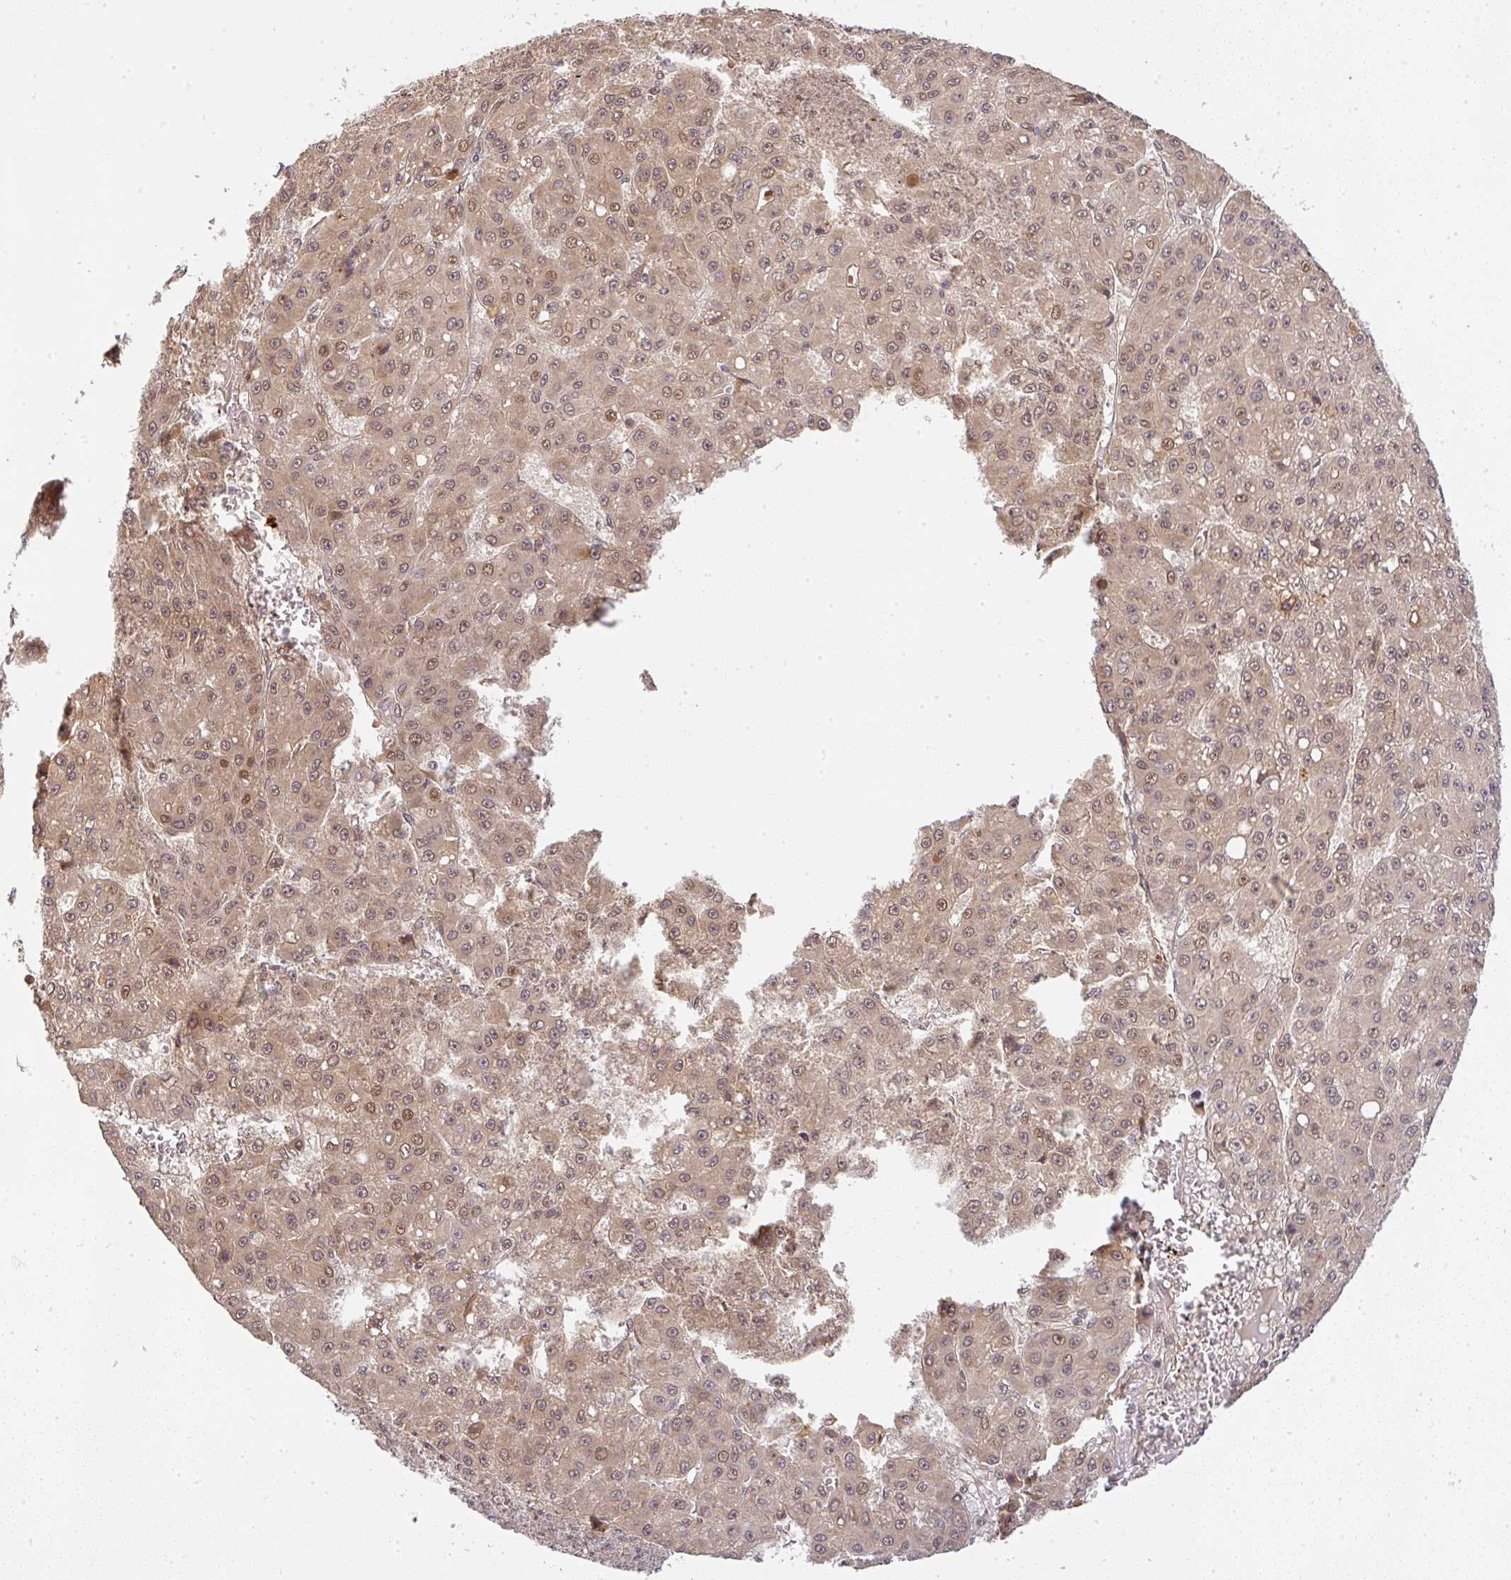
{"staining": {"intensity": "weak", "quantity": ">75%", "location": "nuclear"}, "tissue": "liver cancer", "cell_type": "Tumor cells", "image_type": "cancer", "snomed": [{"axis": "morphology", "description": "Carcinoma, Hepatocellular, NOS"}, {"axis": "topography", "description": "Liver"}], "caption": "Liver cancer (hepatocellular carcinoma) stained with a protein marker displays weak staining in tumor cells.", "gene": "FAM153A", "patient": {"sex": "male", "age": 70}}